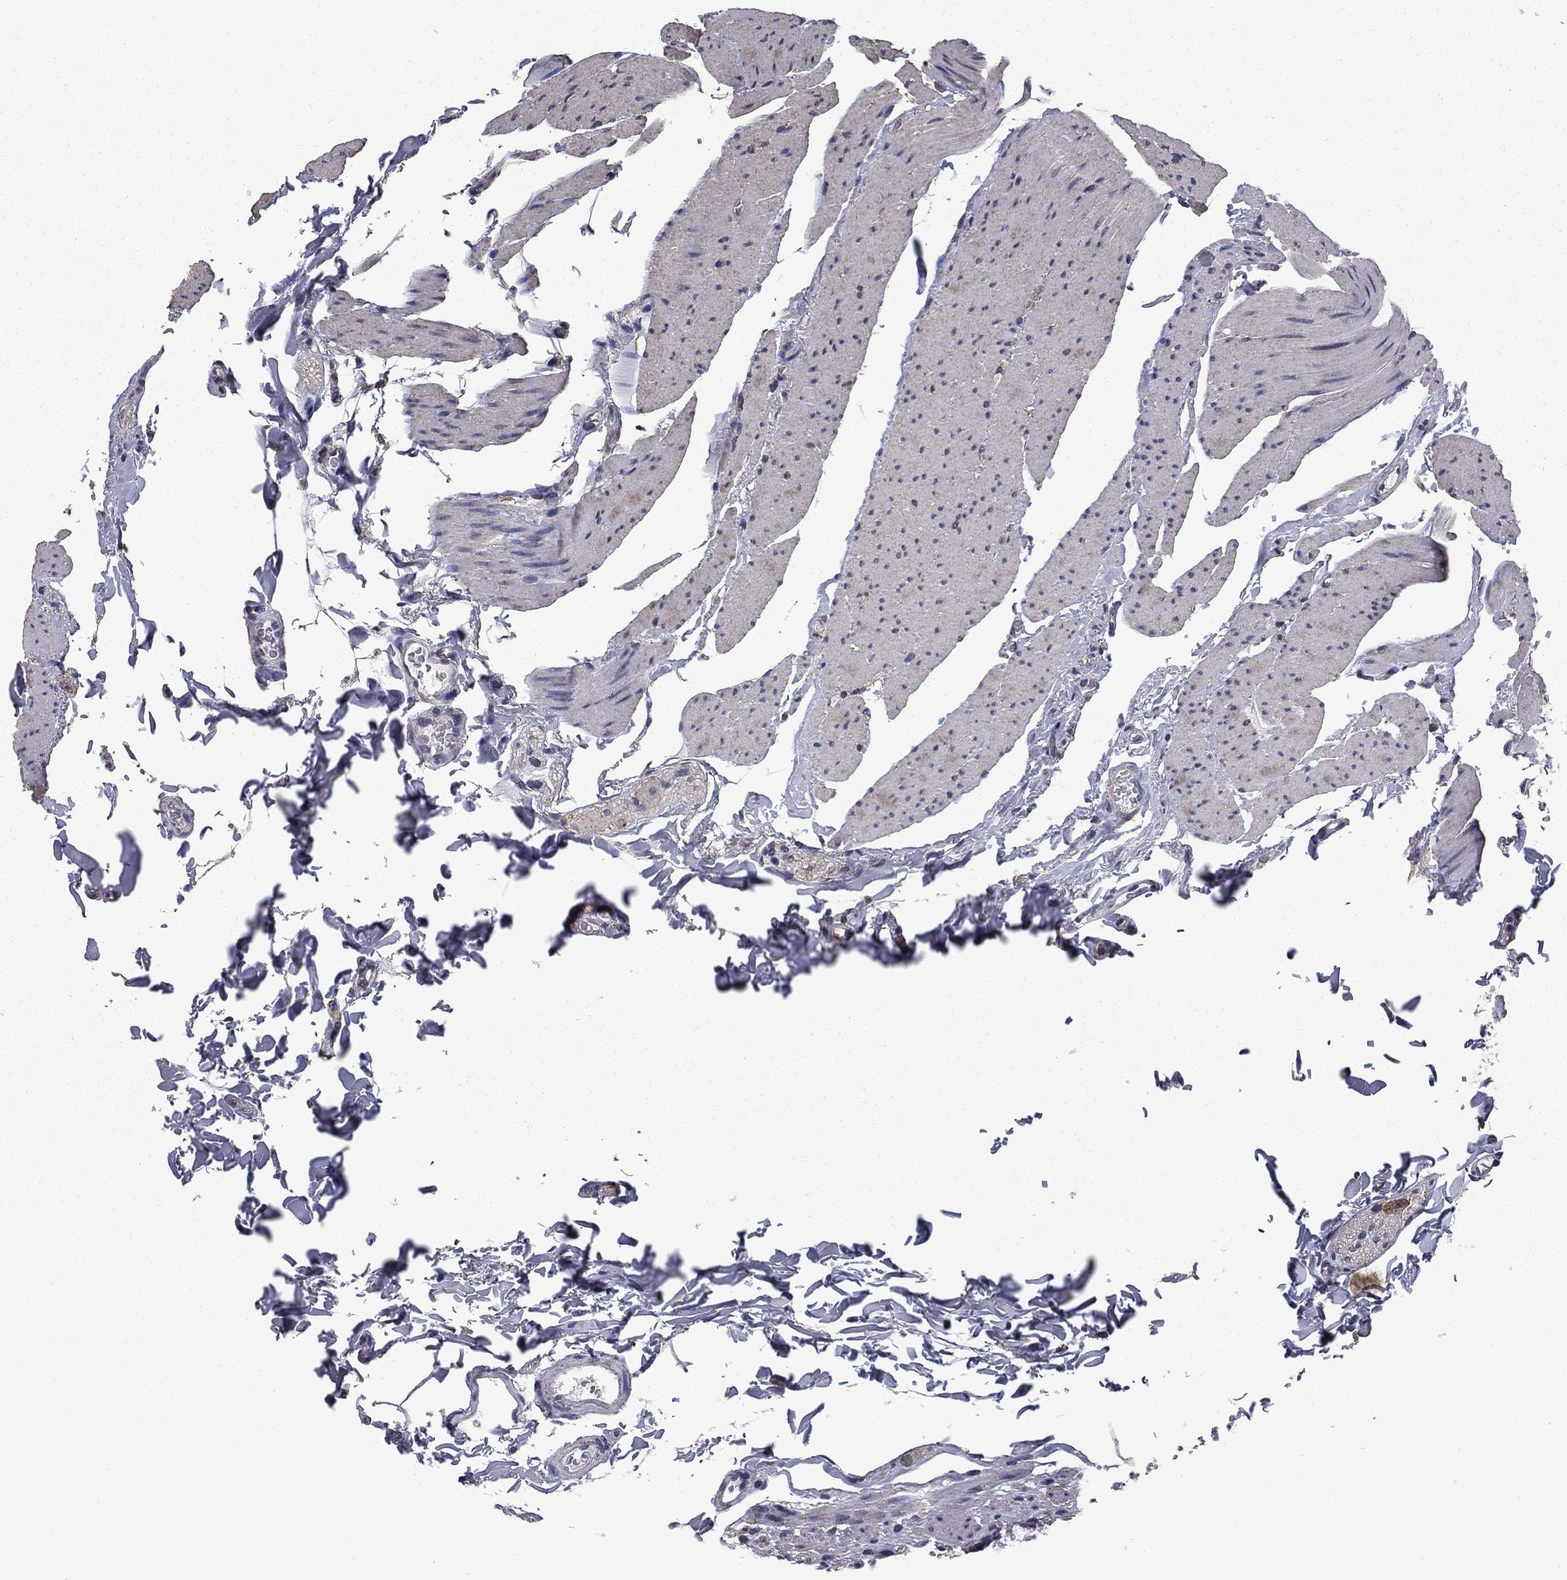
{"staining": {"intensity": "negative", "quantity": "none", "location": "none"}, "tissue": "colon", "cell_type": "Endothelial cells", "image_type": "normal", "snomed": [{"axis": "morphology", "description": "Normal tissue, NOS"}, {"axis": "topography", "description": "Colon"}], "caption": "A high-resolution image shows immunohistochemistry (IHC) staining of benign colon, which reveals no significant expression in endothelial cells.", "gene": "MFAP3L", "patient": {"sex": "female", "age": 86}}